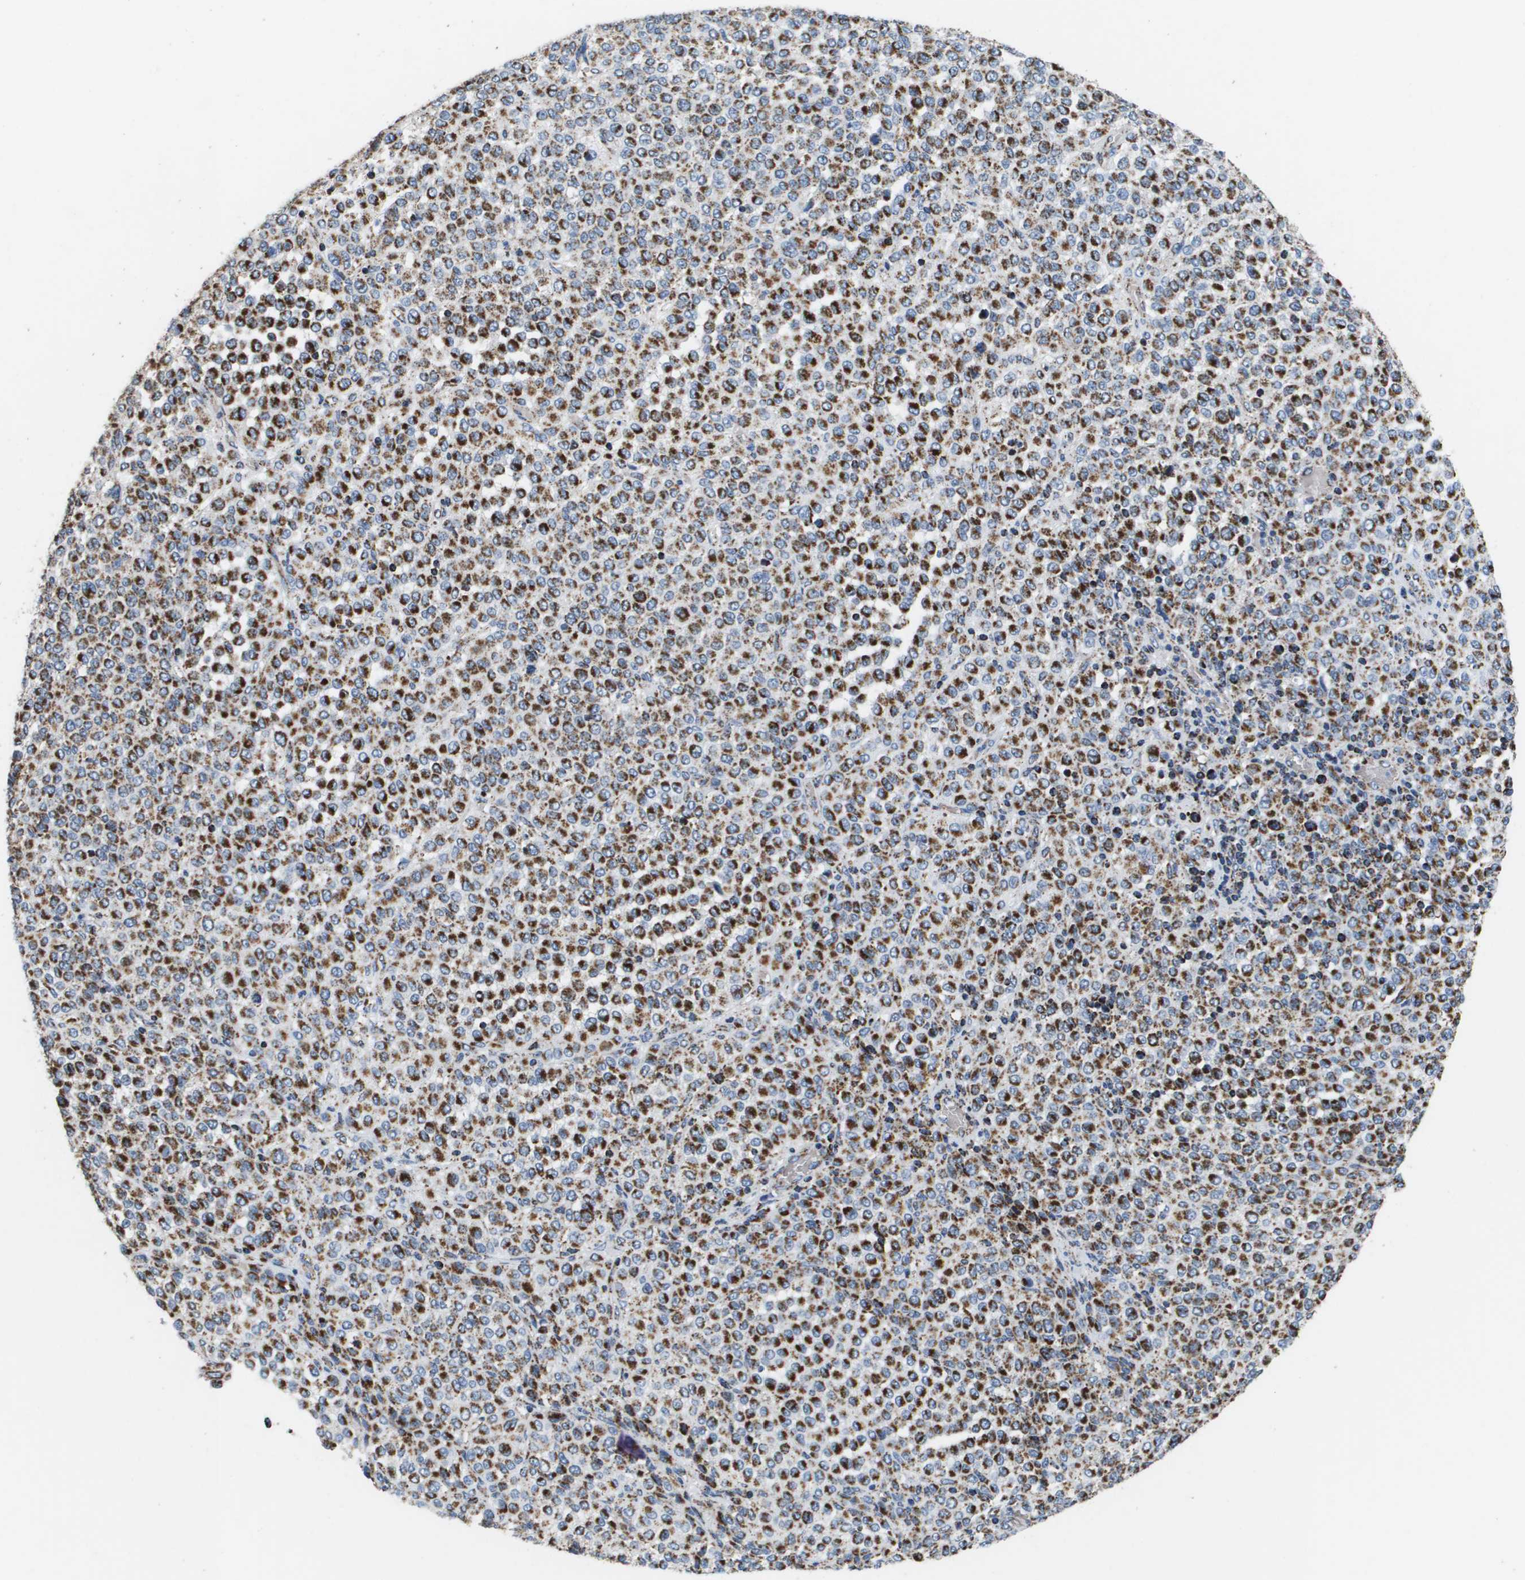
{"staining": {"intensity": "strong", "quantity": ">75%", "location": "cytoplasmic/membranous"}, "tissue": "melanoma", "cell_type": "Tumor cells", "image_type": "cancer", "snomed": [{"axis": "morphology", "description": "Malignant melanoma, Metastatic site"}, {"axis": "topography", "description": "Pancreas"}], "caption": "Melanoma stained with a brown dye demonstrates strong cytoplasmic/membranous positive staining in approximately >75% of tumor cells.", "gene": "ATP5F1B", "patient": {"sex": "female", "age": 30}}